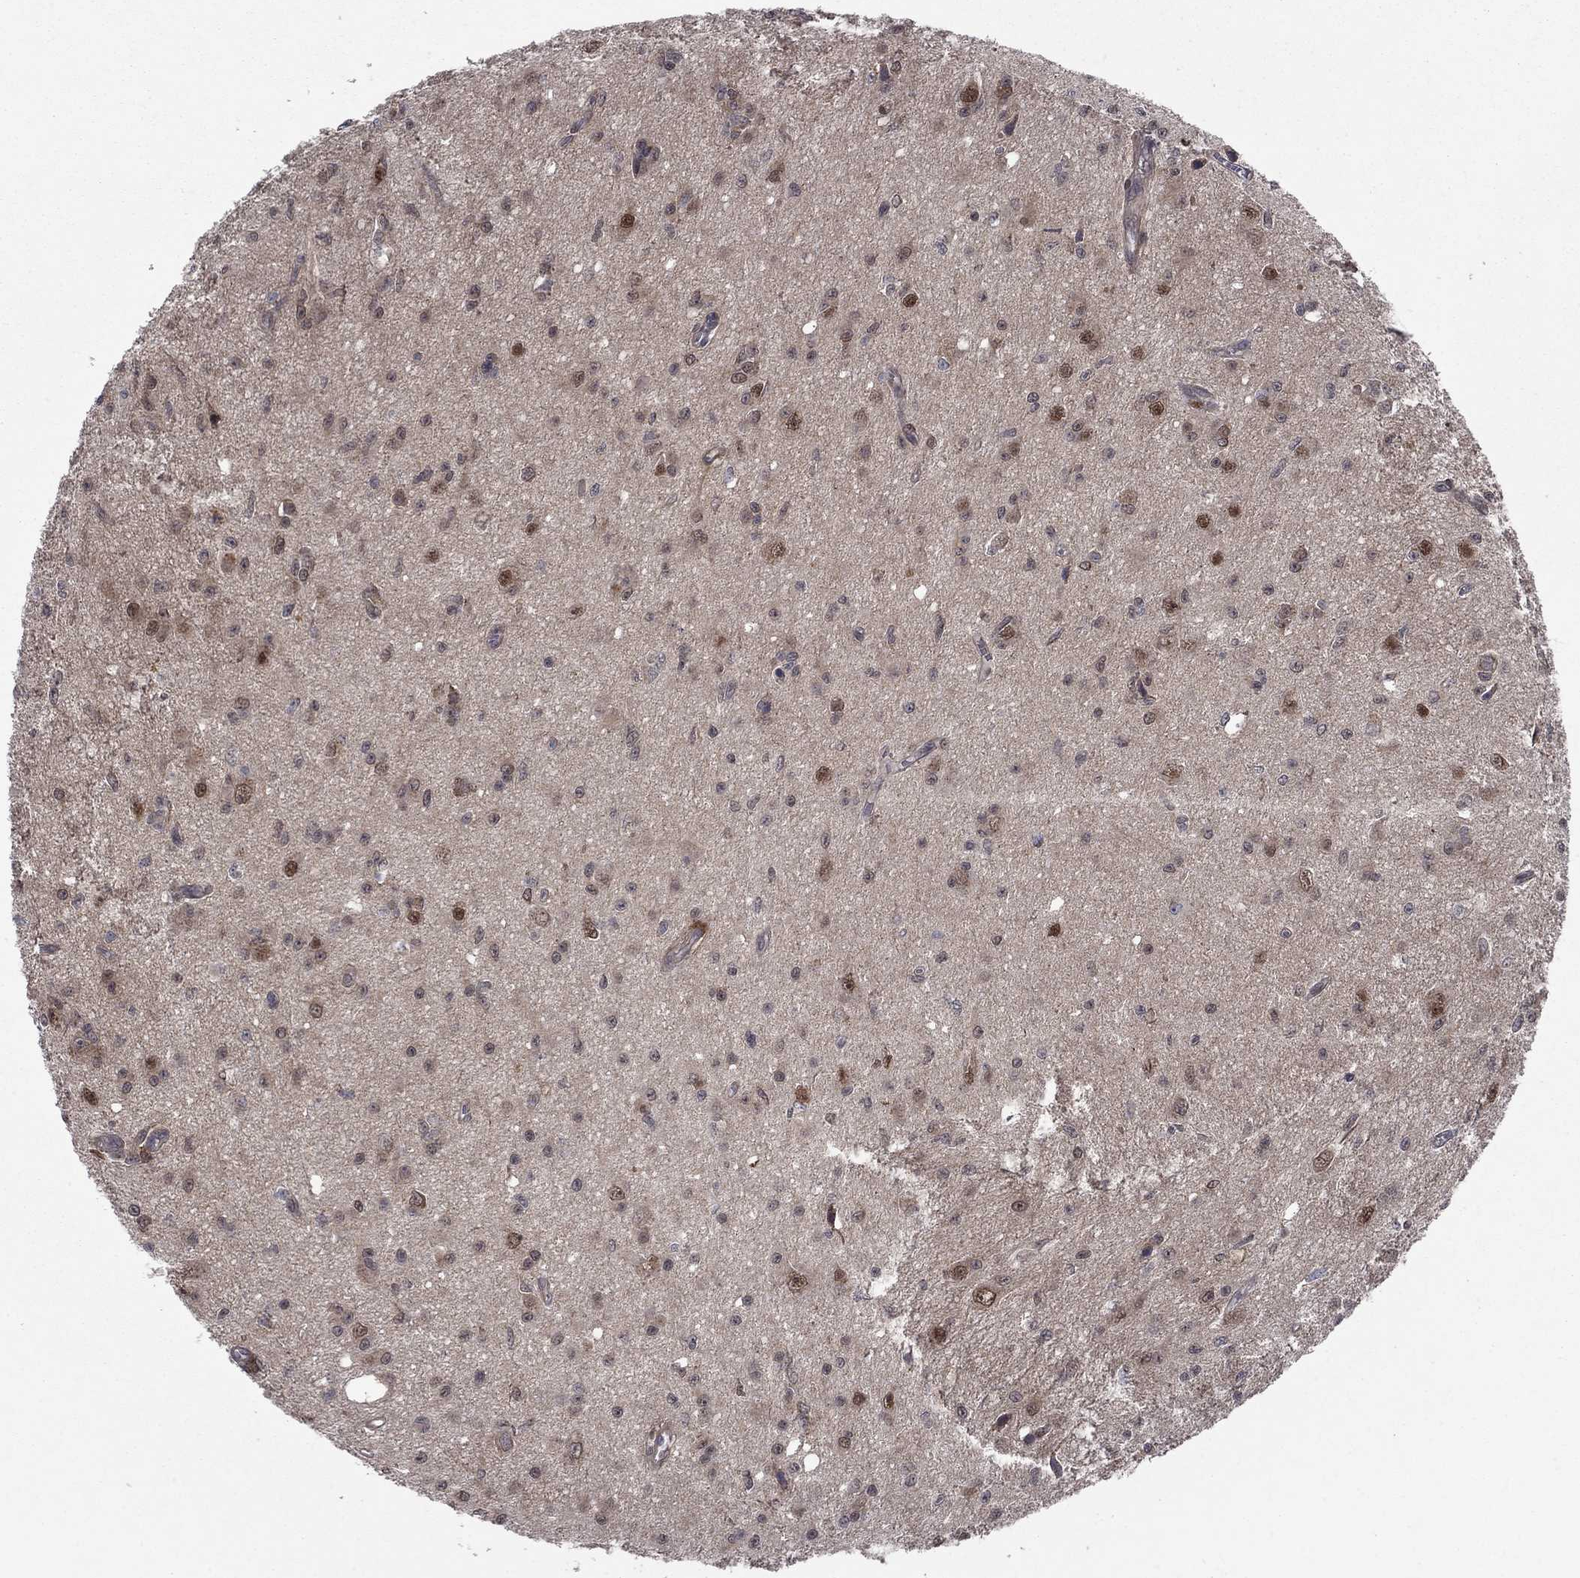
{"staining": {"intensity": "strong", "quantity": "<25%", "location": "nuclear"}, "tissue": "glioma", "cell_type": "Tumor cells", "image_type": "cancer", "snomed": [{"axis": "morphology", "description": "Glioma, malignant, Low grade"}, {"axis": "topography", "description": "Brain"}], "caption": "The image exhibits a brown stain indicating the presence of a protein in the nuclear of tumor cells in low-grade glioma (malignant). The protein is stained brown, and the nuclei are stained in blue (DAB IHC with brightfield microscopy, high magnification).", "gene": "IAH1", "patient": {"sex": "female", "age": 45}}